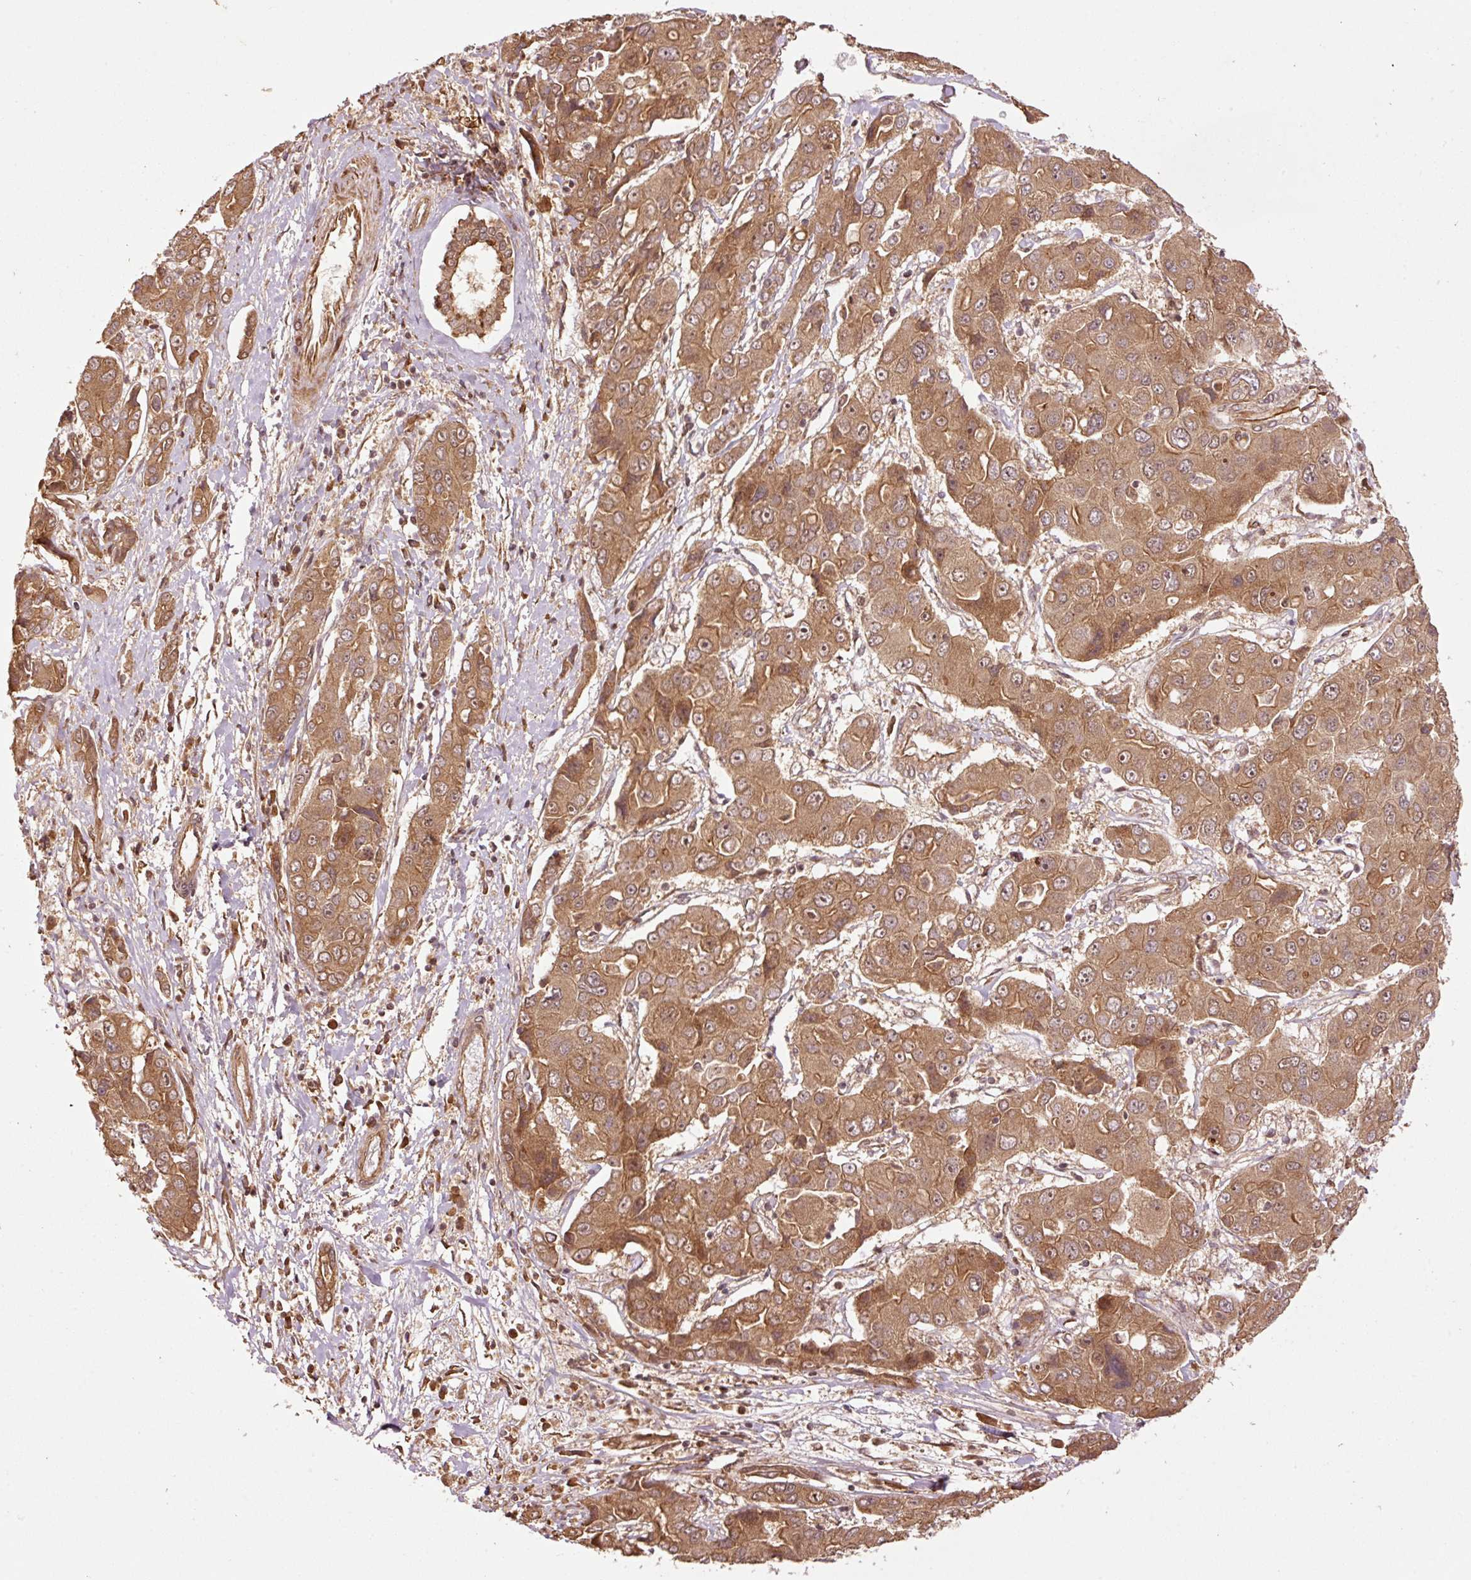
{"staining": {"intensity": "moderate", "quantity": ">75%", "location": "cytoplasmic/membranous,nuclear"}, "tissue": "liver cancer", "cell_type": "Tumor cells", "image_type": "cancer", "snomed": [{"axis": "morphology", "description": "Cholangiocarcinoma"}, {"axis": "topography", "description": "Liver"}], "caption": "Tumor cells reveal moderate cytoplasmic/membranous and nuclear expression in approximately >75% of cells in liver cancer. (DAB = brown stain, brightfield microscopy at high magnification).", "gene": "OXER1", "patient": {"sex": "male", "age": 67}}